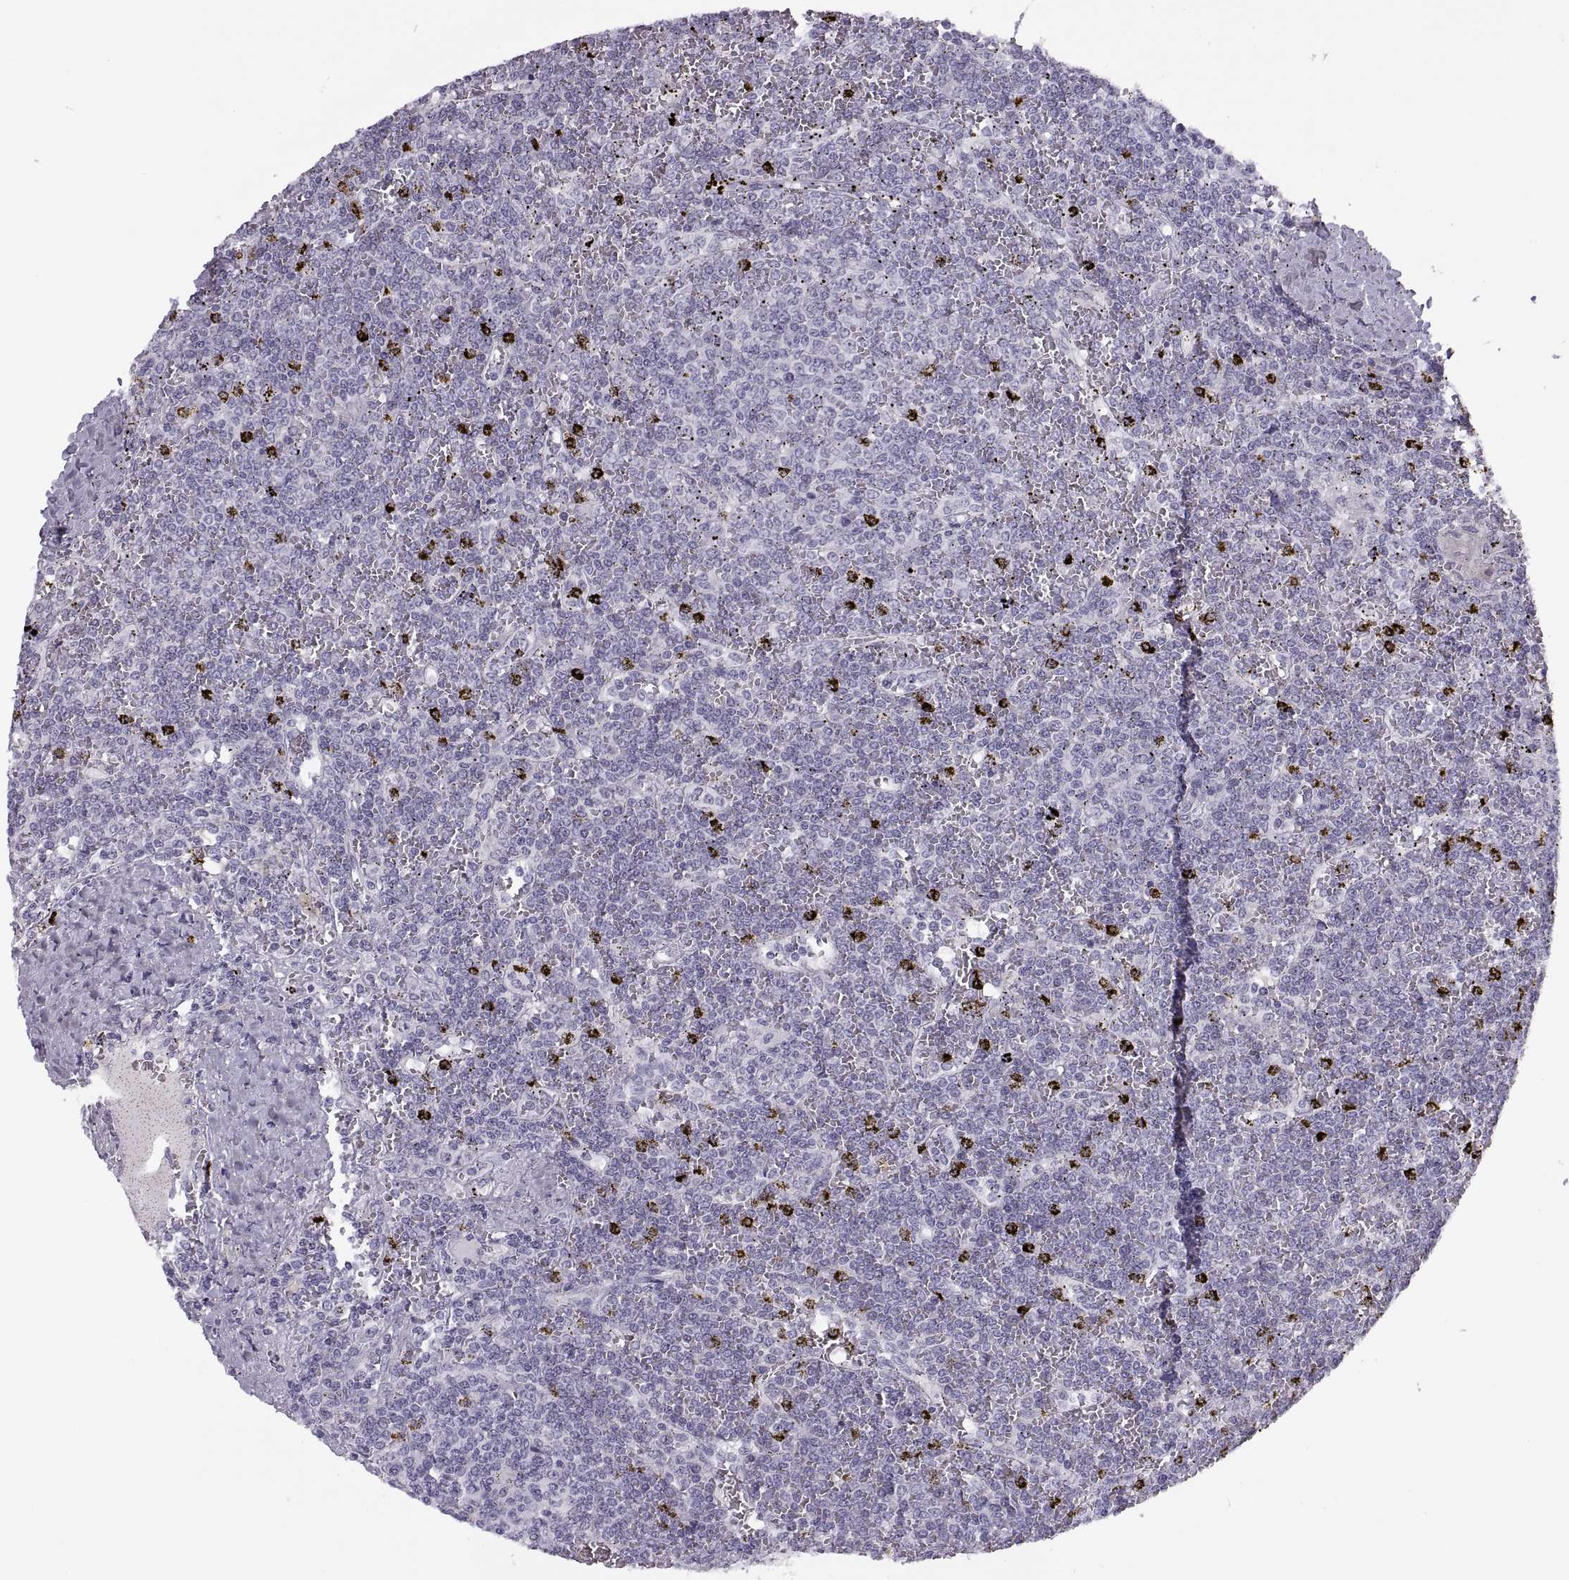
{"staining": {"intensity": "negative", "quantity": "none", "location": "none"}, "tissue": "lymphoma", "cell_type": "Tumor cells", "image_type": "cancer", "snomed": [{"axis": "morphology", "description": "Malignant lymphoma, non-Hodgkin's type, Low grade"}, {"axis": "topography", "description": "Spleen"}], "caption": "Immunohistochemistry (IHC) histopathology image of neoplastic tissue: human lymphoma stained with DAB (3,3'-diaminobenzidine) displays no significant protein expression in tumor cells.", "gene": "C3orf22", "patient": {"sex": "female", "age": 19}}